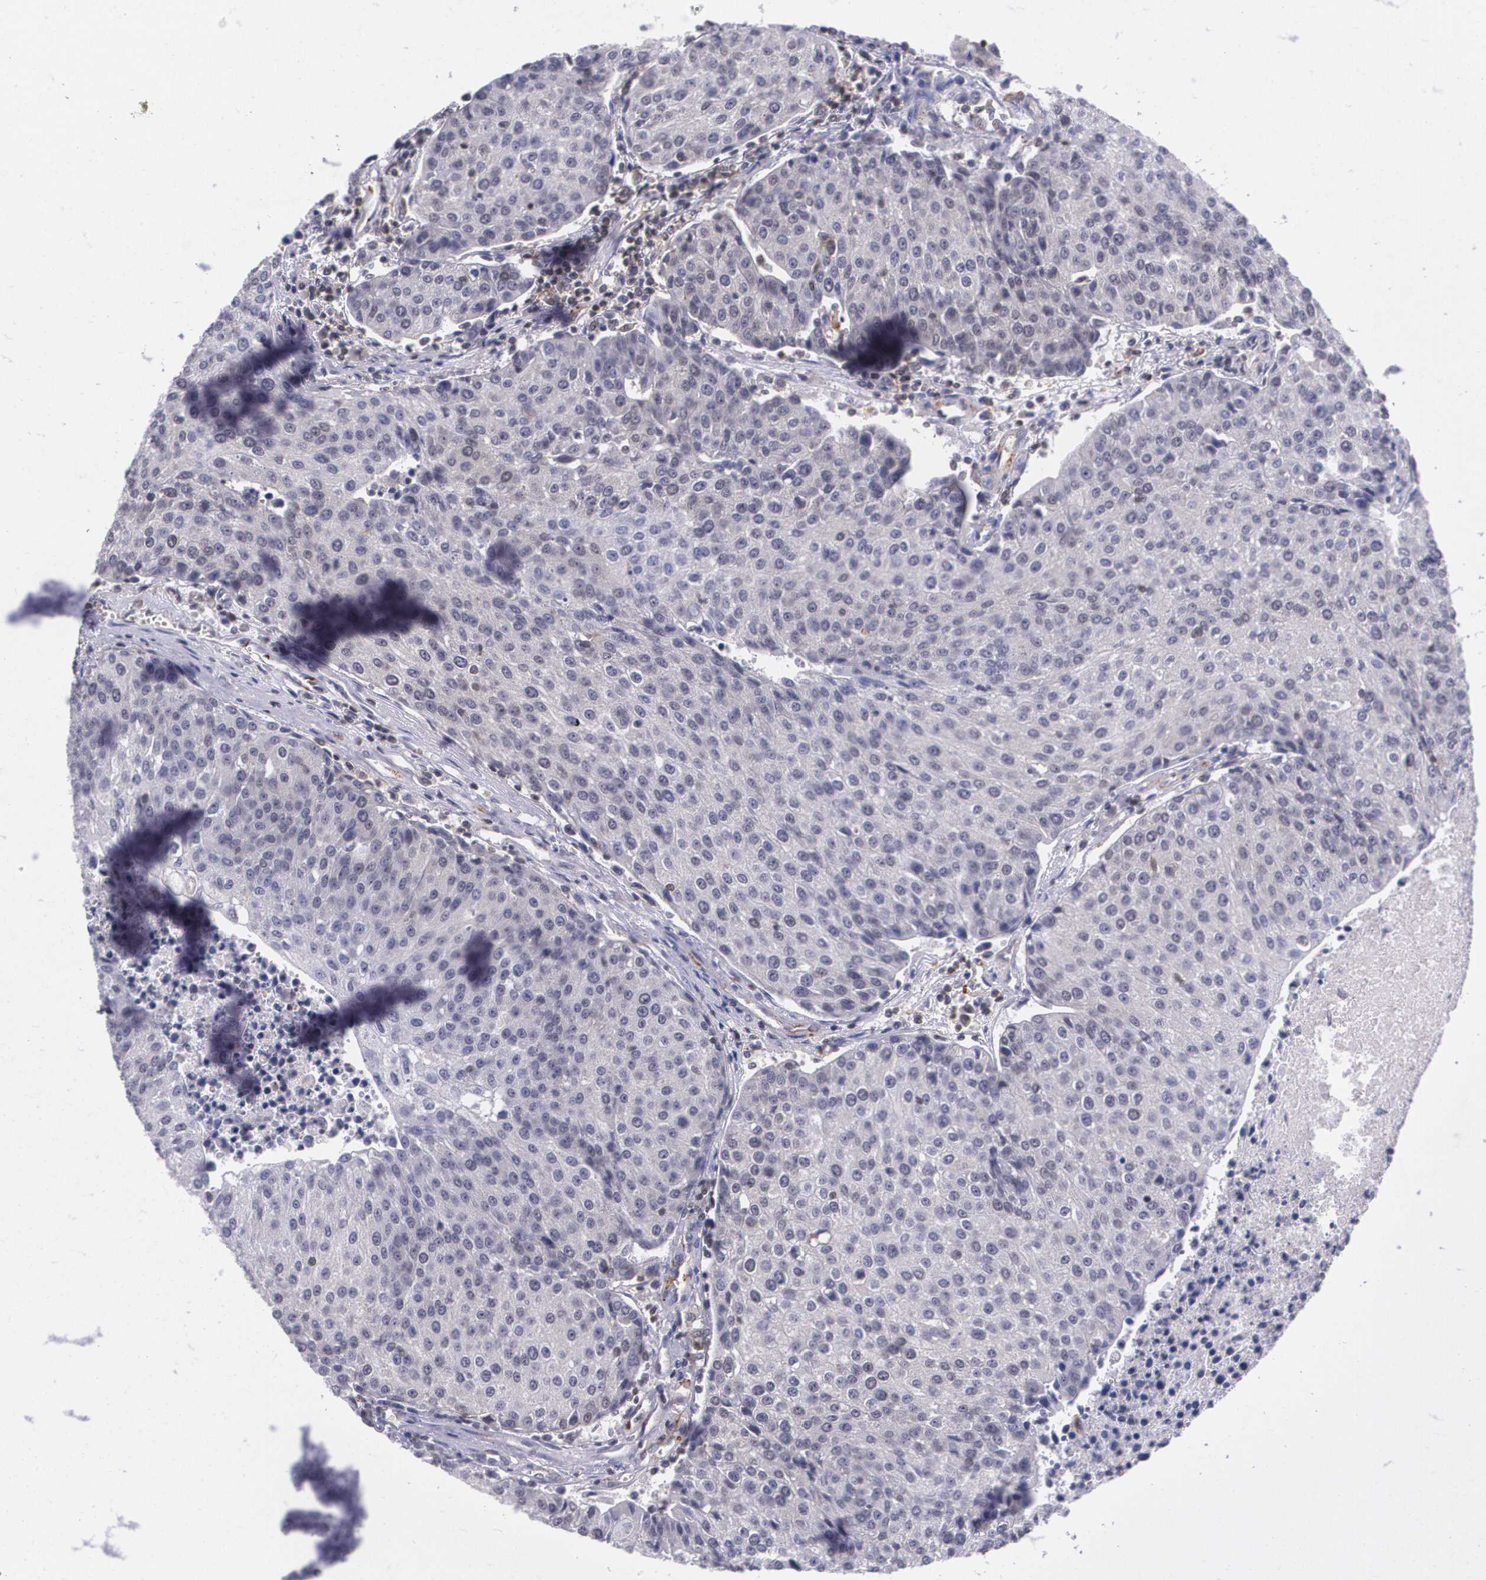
{"staining": {"intensity": "weak", "quantity": "<25%", "location": "cytoplasmic/membranous"}, "tissue": "urothelial cancer", "cell_type": "Tumor cells", "image_type": "cancer", "snomed": [{"axis": "morphology", "description": "Urothelial carcinoma, High grade"}, {"axis": "topography", "description": "Urinary bladder"}], "caption": "Image shows no protein positivity in tumor cells of urothelial cancer tissue.", "gene": "MGMT", "patient": {"sex": "female", "age": 85}}